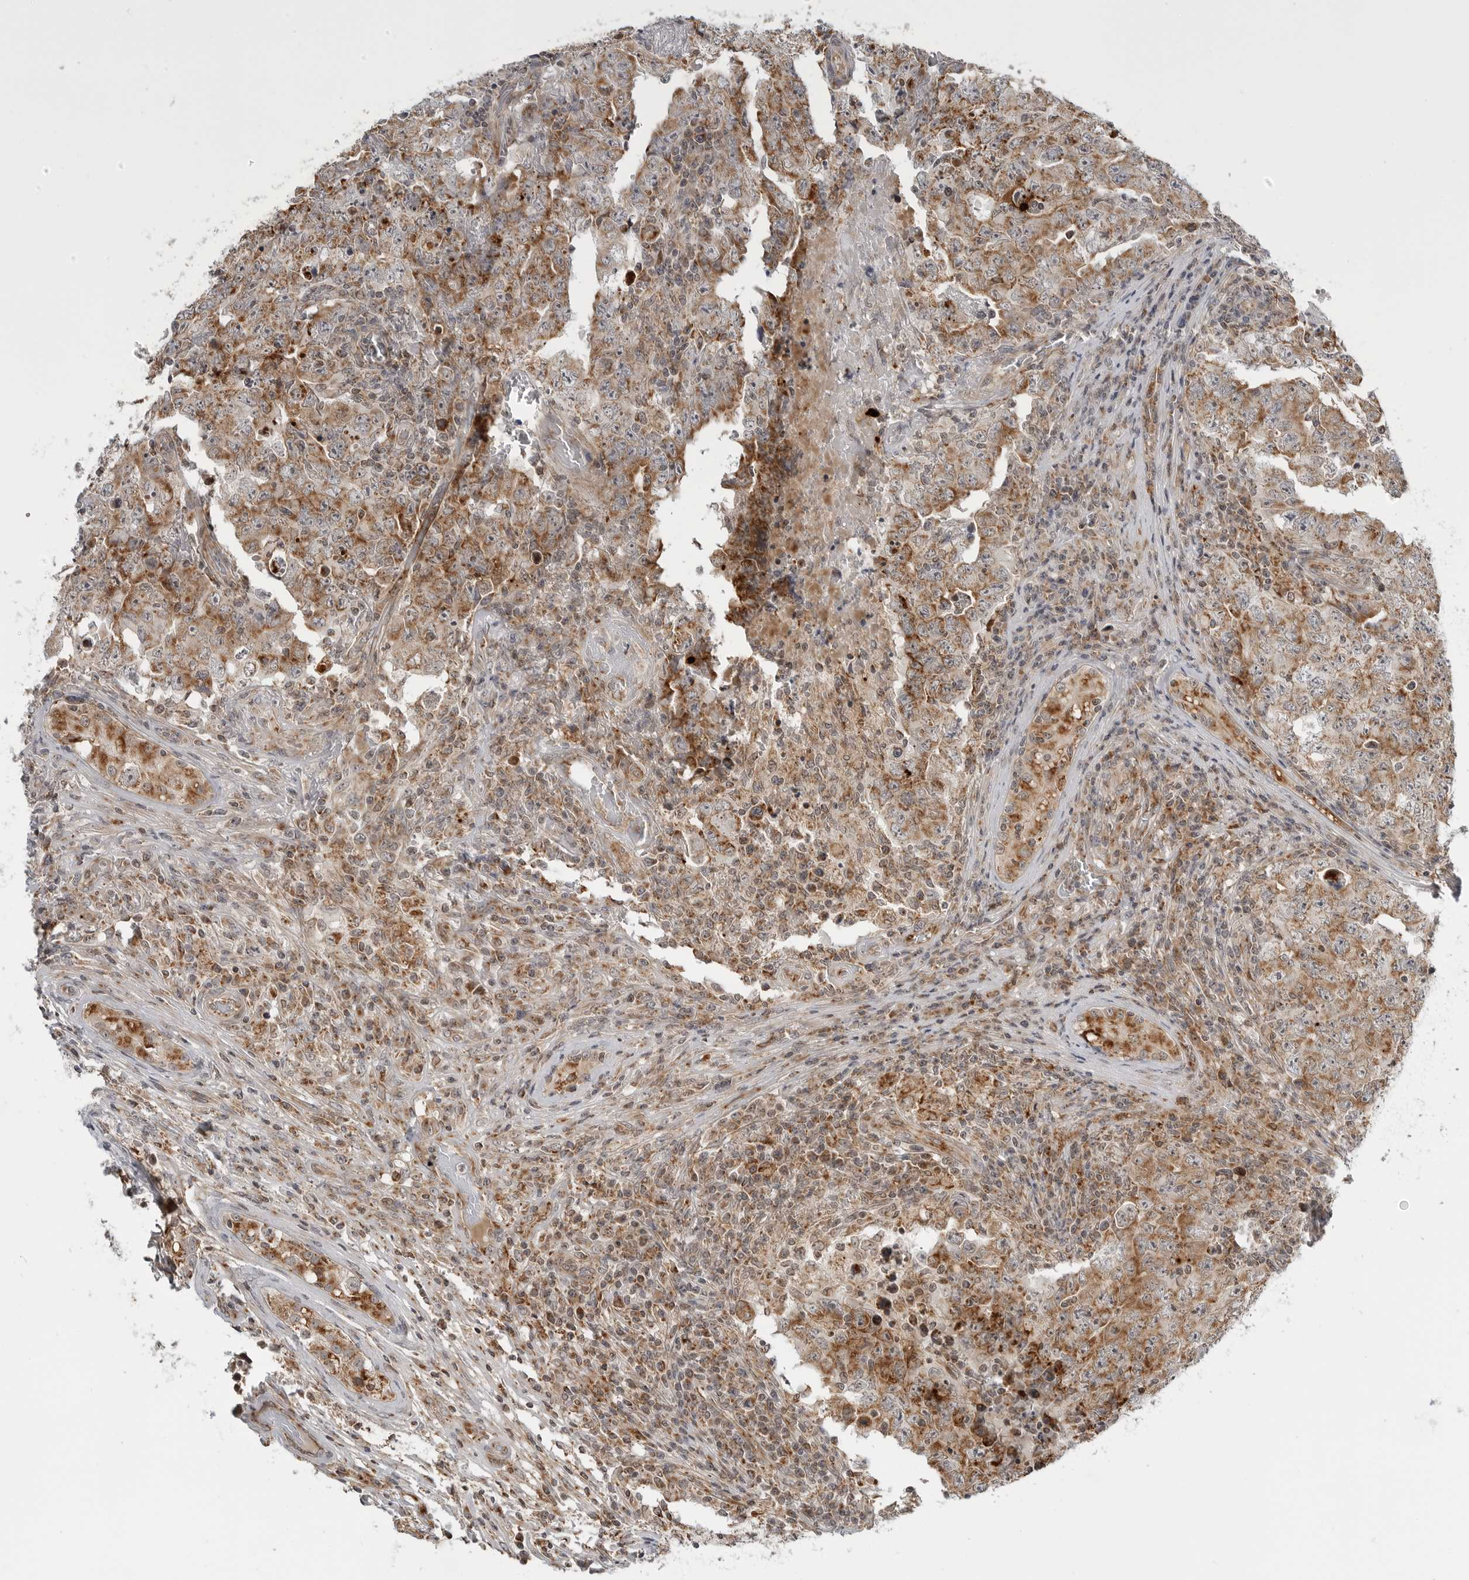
{"staining": {"intensity": "moderate", "quantity": "25%-75%", "location": "cytoplasmic/membranous"}, "tissue": "testis cancer", "cell_type": "Tumor cells", "image_type": "cancer", "snomed": [{"axis": "morphology", "description": "Carcinoma, Embryonal, NOS"}, {"axis": "topography", "description": "Testis"}], "caption": "The image exhibits staining of testis embryonal carcinoma, revealing moderate cytoplasmic/membranous protein positivity (brown color) within tumor cells.", "gene": "PEX2", "patient": {"sex": "male", "age": 26}}